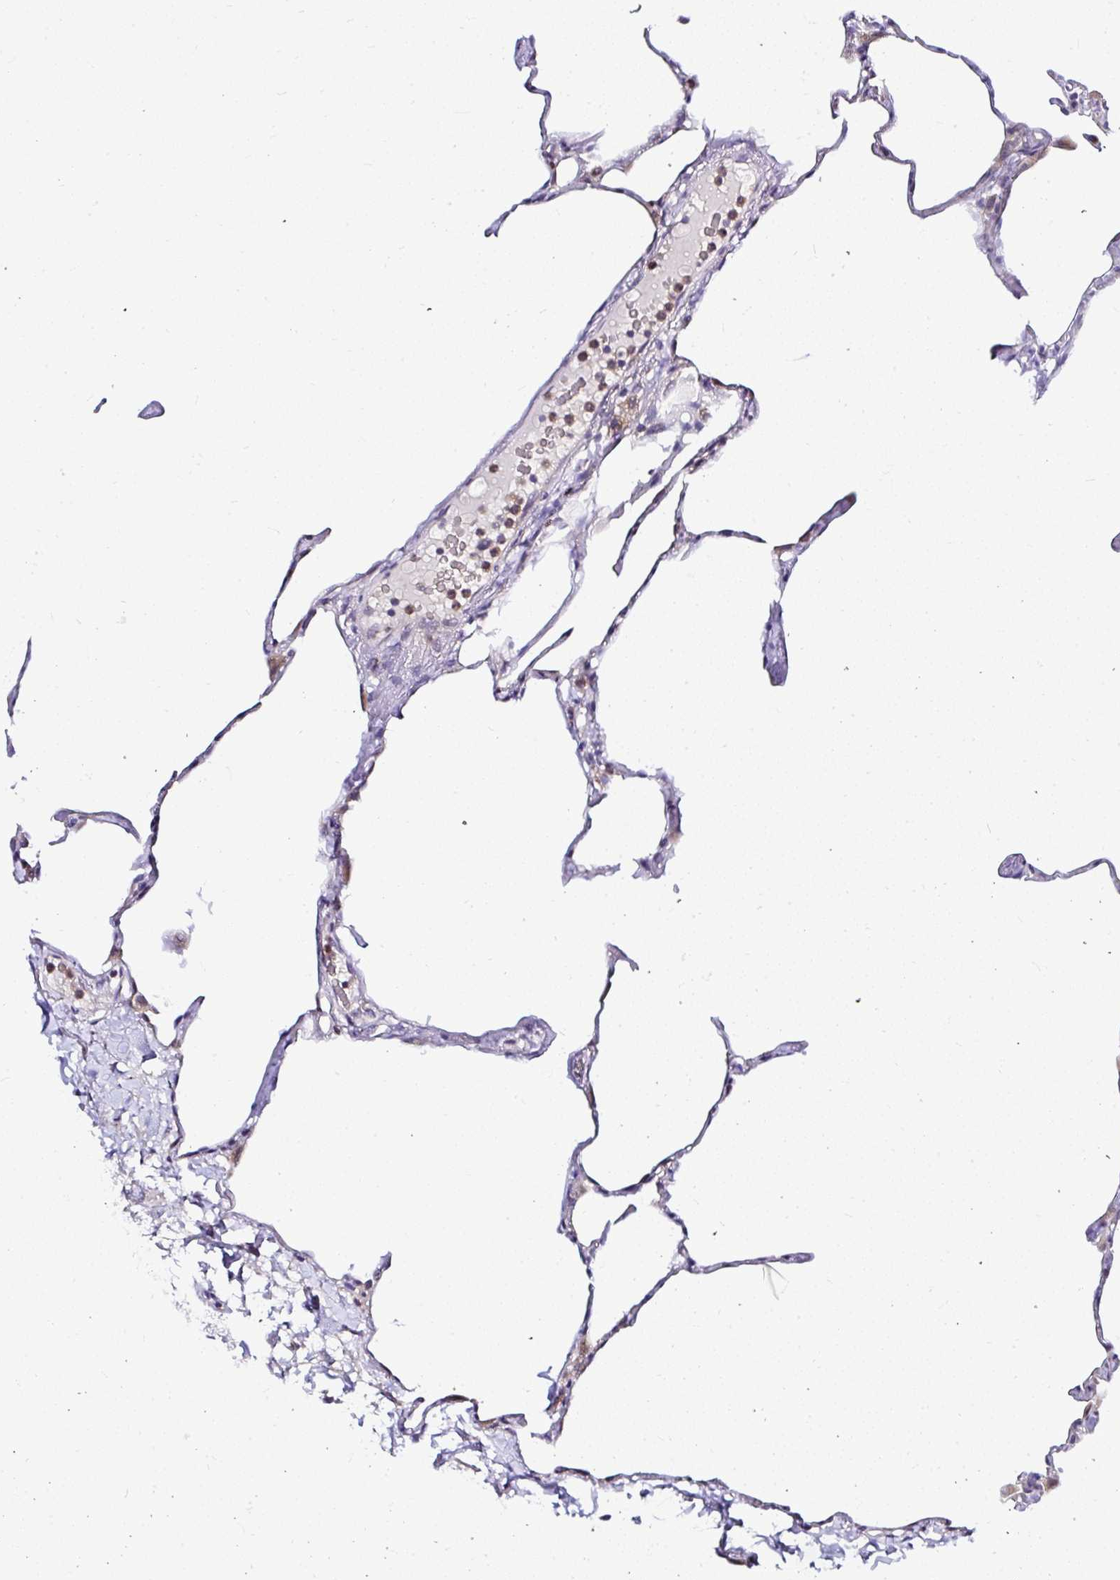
{"staining": {"intensity": "negative", "quantity": "none", "location": "none"}, "tissue": "lung", "cell_type": "Alveolar cells", "image_type": "normal", "snomed": [{"axis": "morphology", "description": "Normal tissue, NOS"}, {"axis": "topography", "description": "Lung"}], "caption": "DAB (3,3'-diaminobenzidine) immunohistochemical staining of benign human lung exhibits no significant staining in alveolar cells.", "gene": "DEPDC5", "patient": {"sex": "male", "age": 65}}